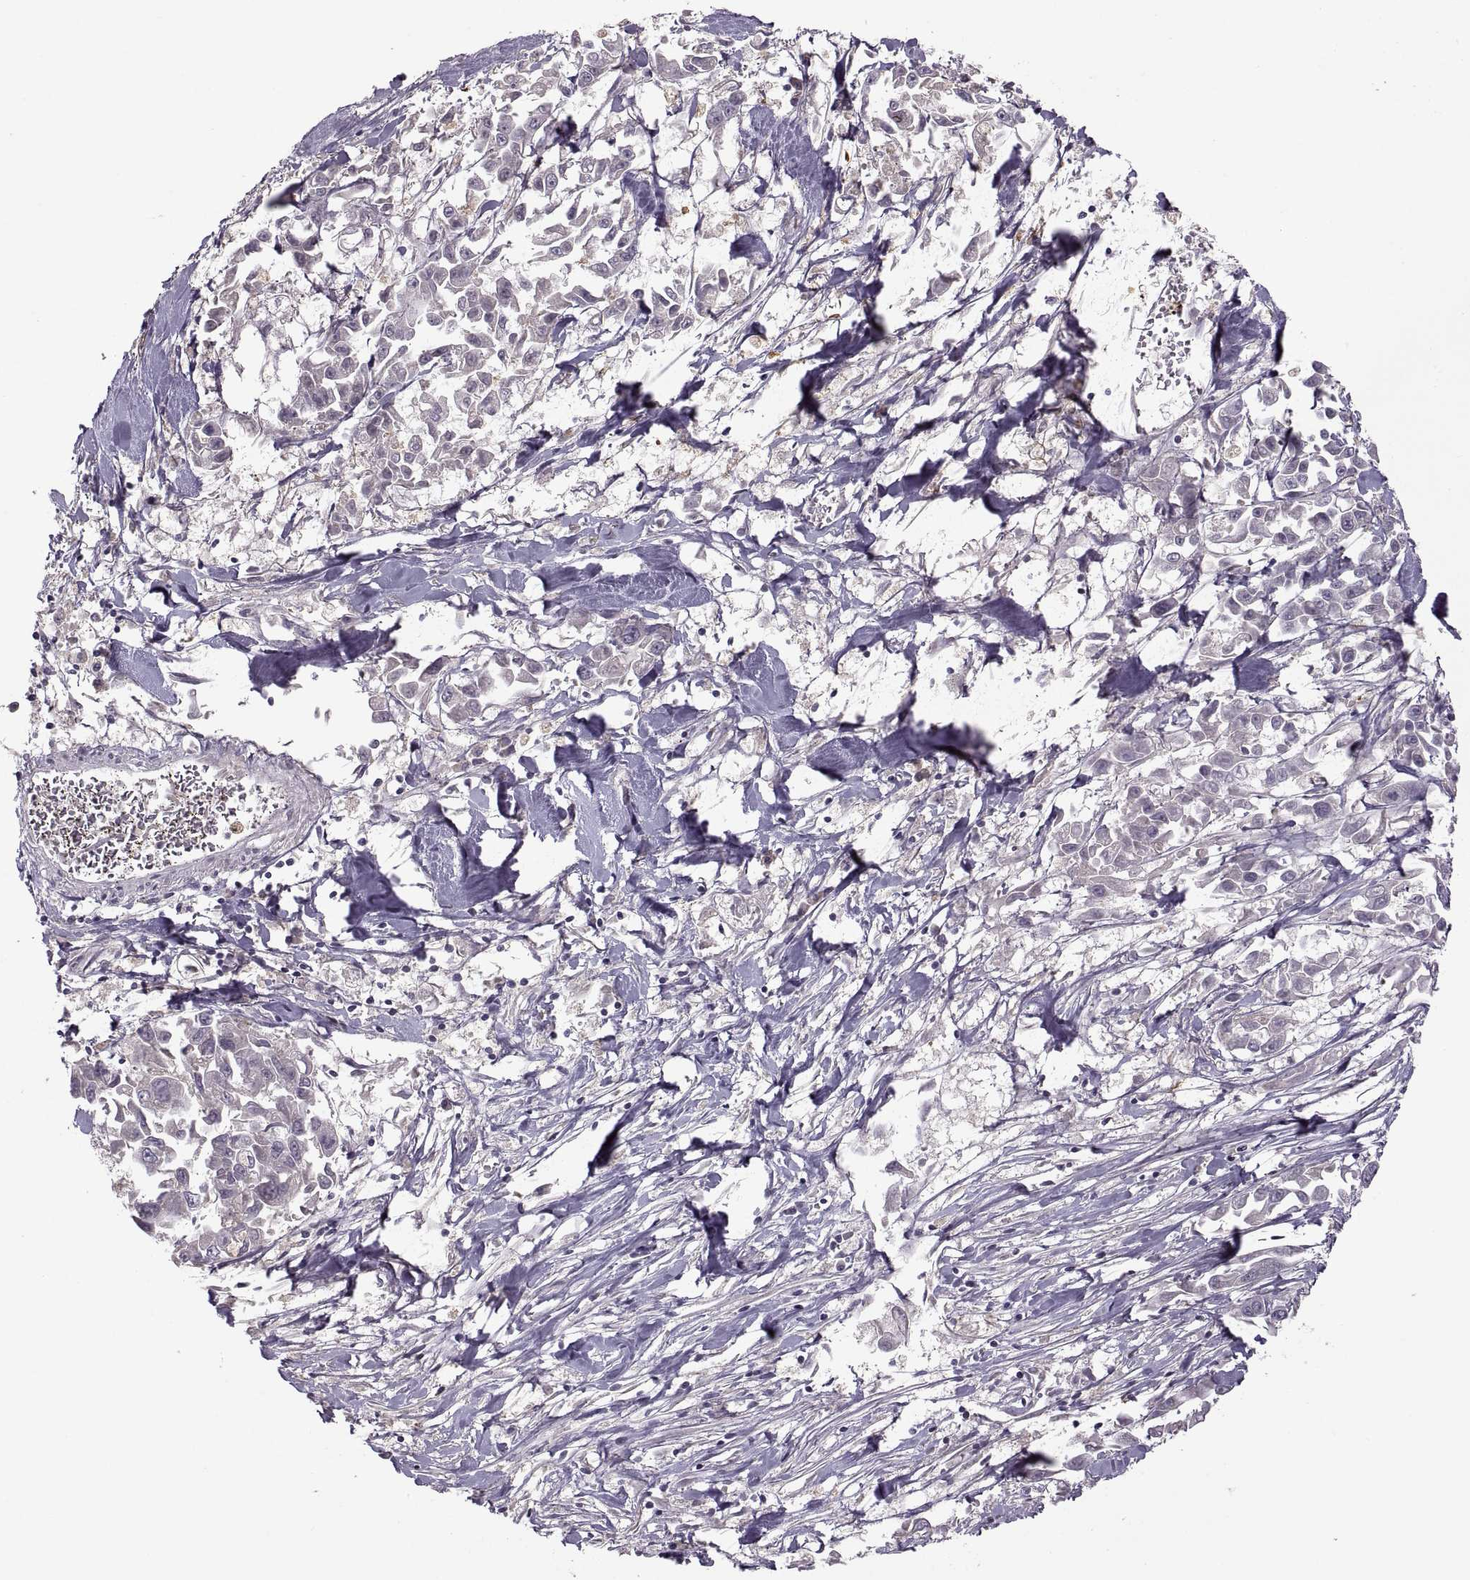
{"staining": {"intensity": "negative", "quantity": "none", "location": "none"}, "tissue": "pancreatic cancer", "cell_type": "Tumor cells", "image_type": "cancer", "snomed": [{"axis": "morphology", "description": "Adenocarcinoma, NOS"}, {"axis": "topography", "description": "Pancreas"}], "caption": "Tumor cells show no significant protein positivity in pancreatic cancer (adenocarcinoma). (DAB (3,3'-diaminobenzidine) immunohistochemistry (IHC), high magnification).", "gene": "PIERCE1", "patient": {"sex": "female", "age": 83}}